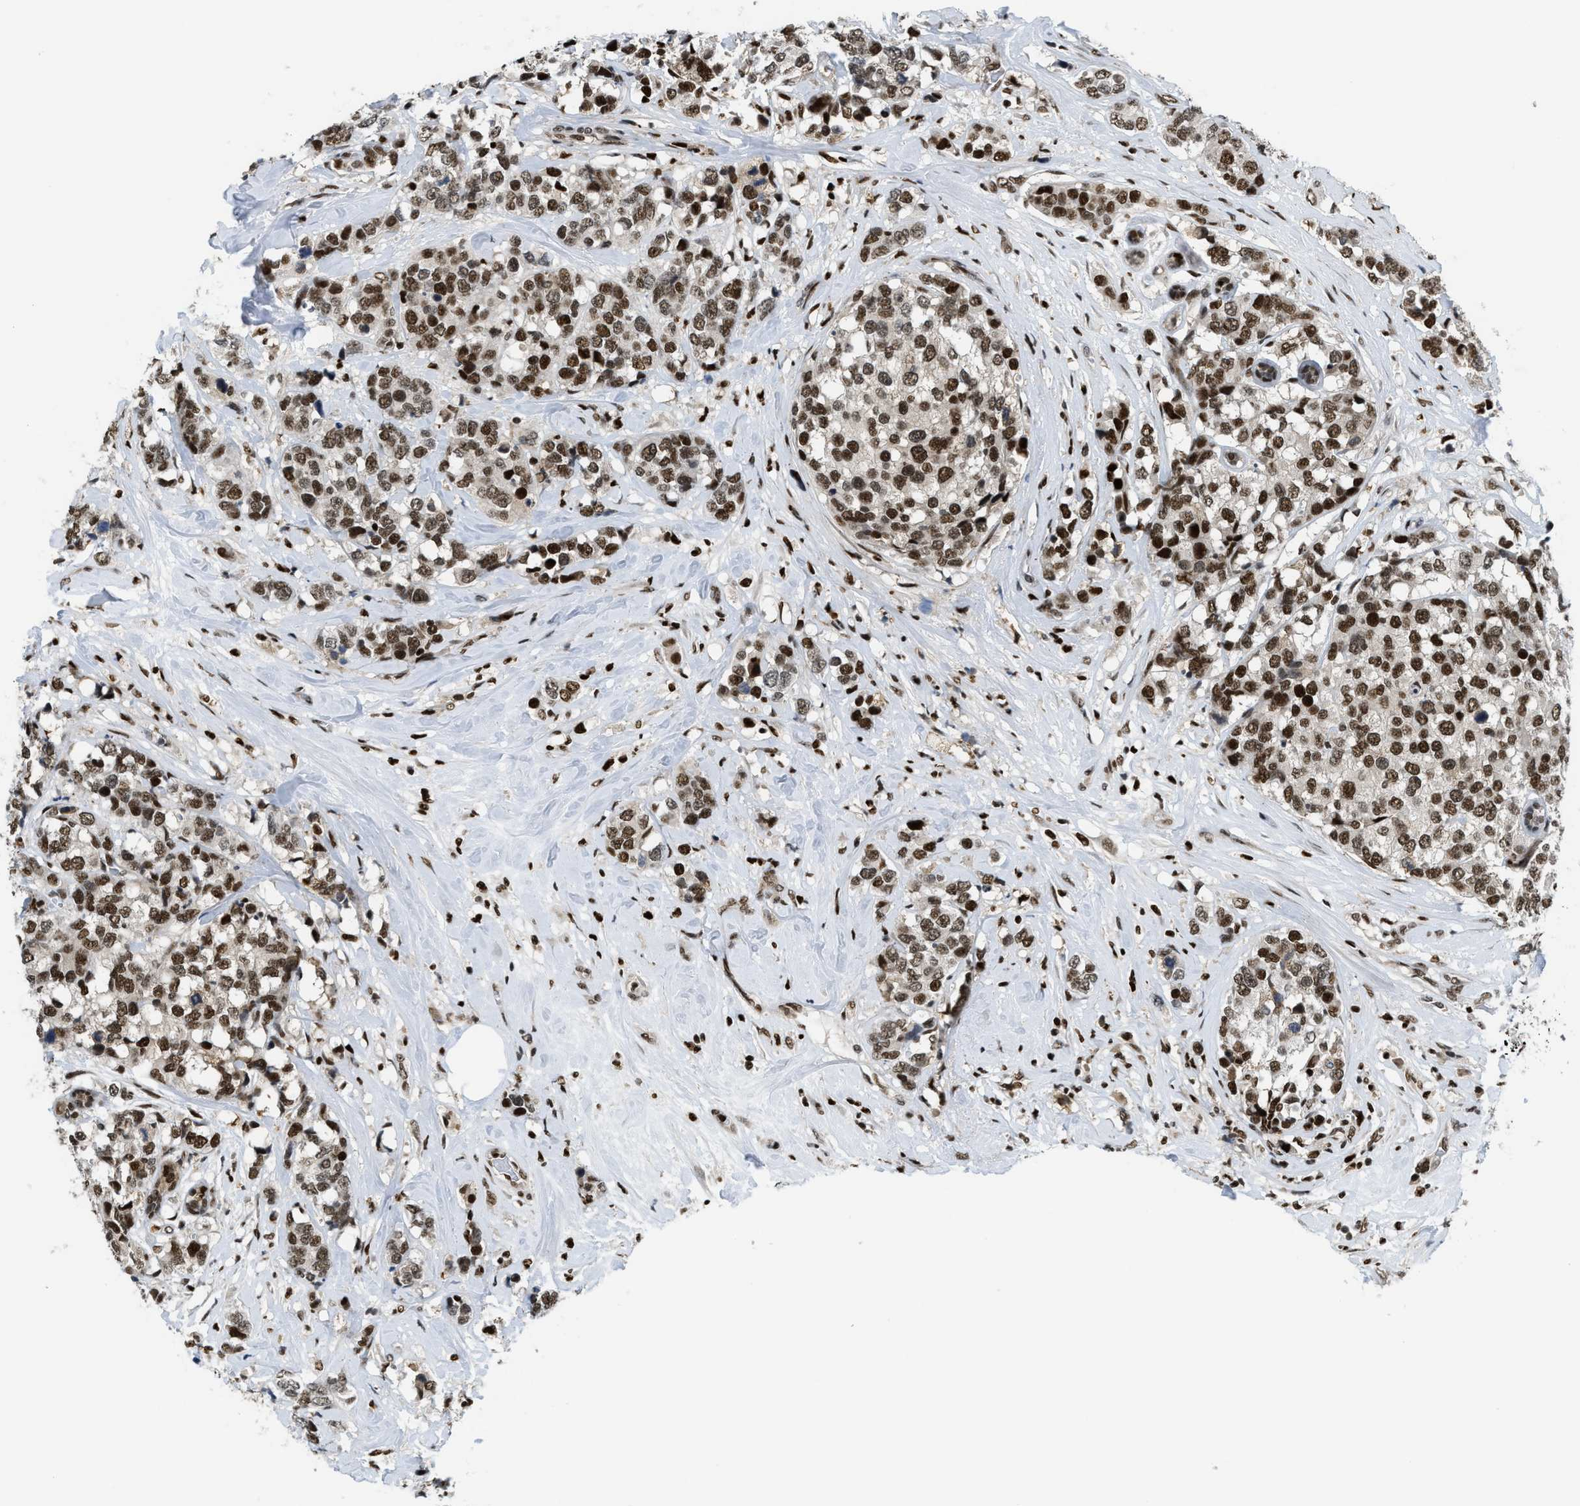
{"staining": {"intensity": "strong", "quantity": ">75%", "location": "nuclear"}, "tissue": "breast cancer", "cell_type": "Tumor cells", "image_type": "cancer", "snomed": [{"axis": "morphology", "description": "Lobular carcinoma"}, {"axis": "topography", "description": "Breast"}], "caption": "A high amount of strong nuclear staining is identified in approximately >75% of tumor cells in breast lobular carcinoma tissue.", "gene": "RFX5", "patient": {"sex": "female", "age": 59}}